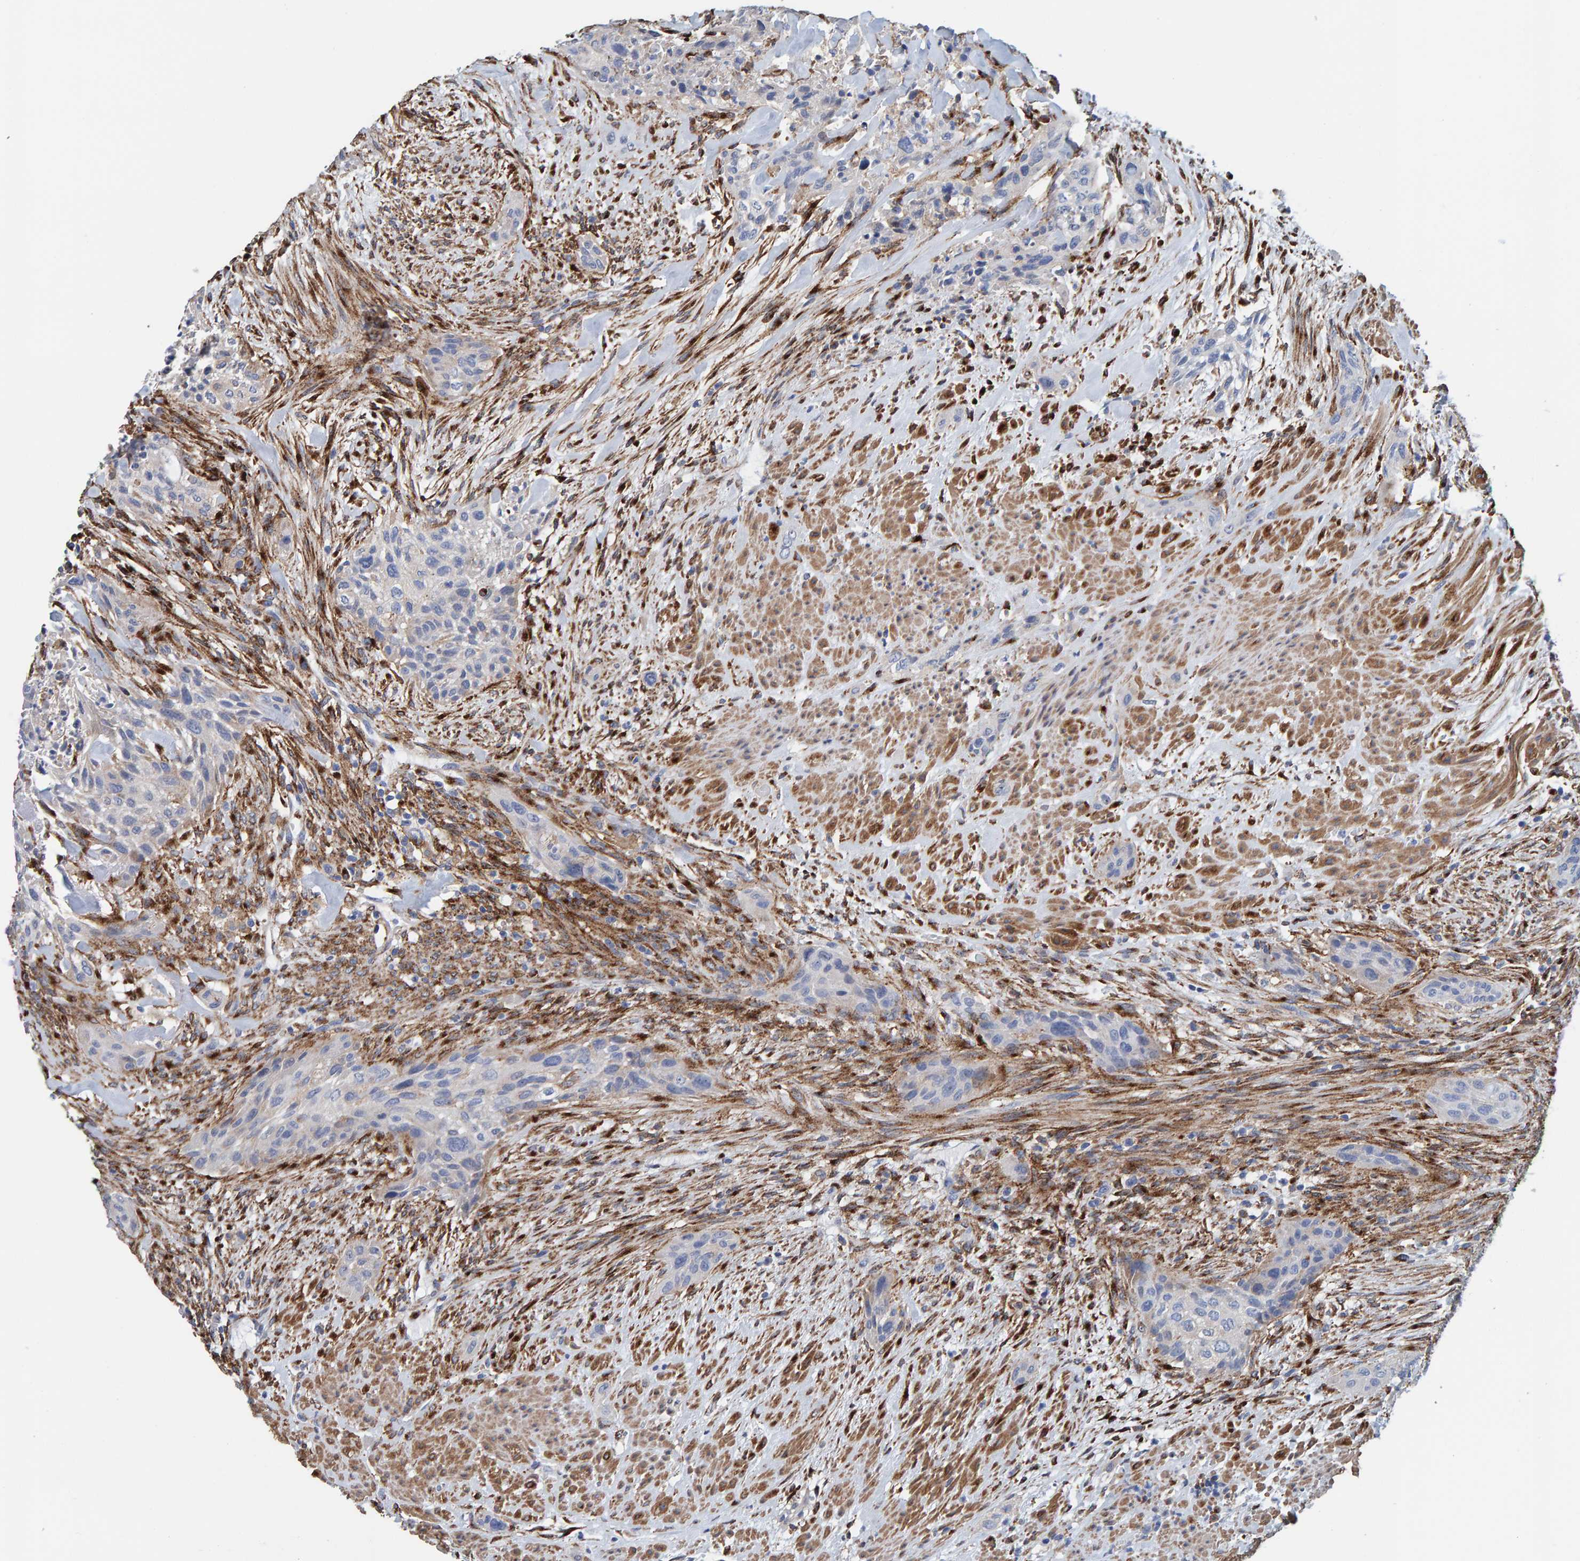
{"staining": {"intensity": "negative", "quantity": "none", "location": "none"}, "tissue": "urothelial cancer", "cell_type": "Tumor cells", "image_type": "cancer", "snomed": [{"axis": "morphology", "description": "Urothelial carcinoma, High grade"}, {"axis": "topography", "description": "Urinary bladder"}], "caption": "This is an immunohistochemistry photomicrograph of urothelial cancer. There is no expression in tumor cells.", "gene": "LRP1", "patient": {"sex": "male", "age": 35}}